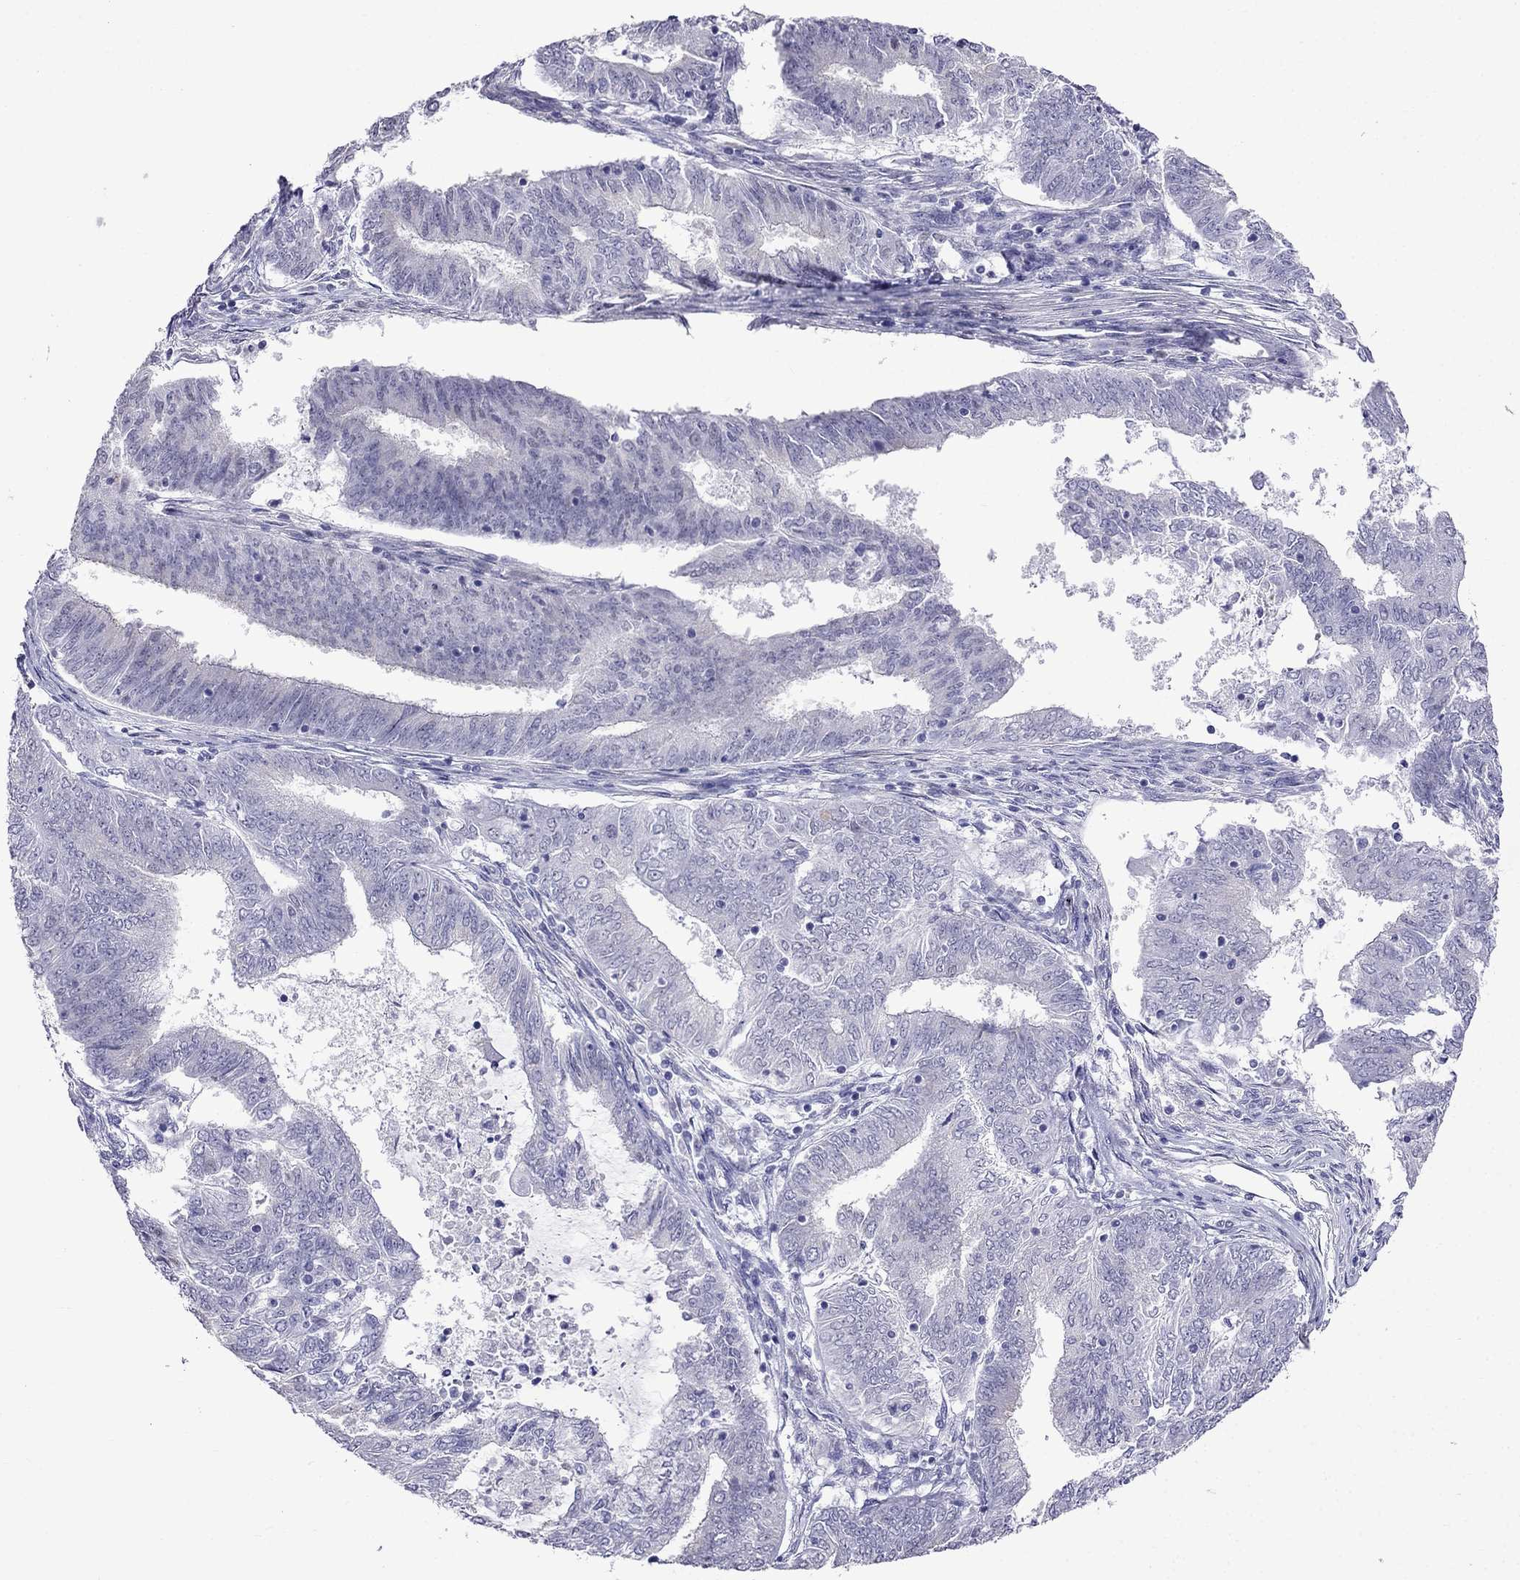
{"staining": {"intensity": "negative", "quantity": "none", "location": "none"}, "tissue": "endometrial cancer", "cell_type": "Tumor cells", "image_type": "cancer", "snomed": [{"axis": "morphology", "description": "Adenocarcinoma, NOS"}, {"axis": "topography", "description": "Endometrium"}], "caption": "This is a photomicrograph of immunohistochemistry (IHC) staining of endometrial cancer (adenocarcinoma), which shows no positivity in tumor cells.", "gene": "MGP", "patient": {"sex": "female", "age": 62}}